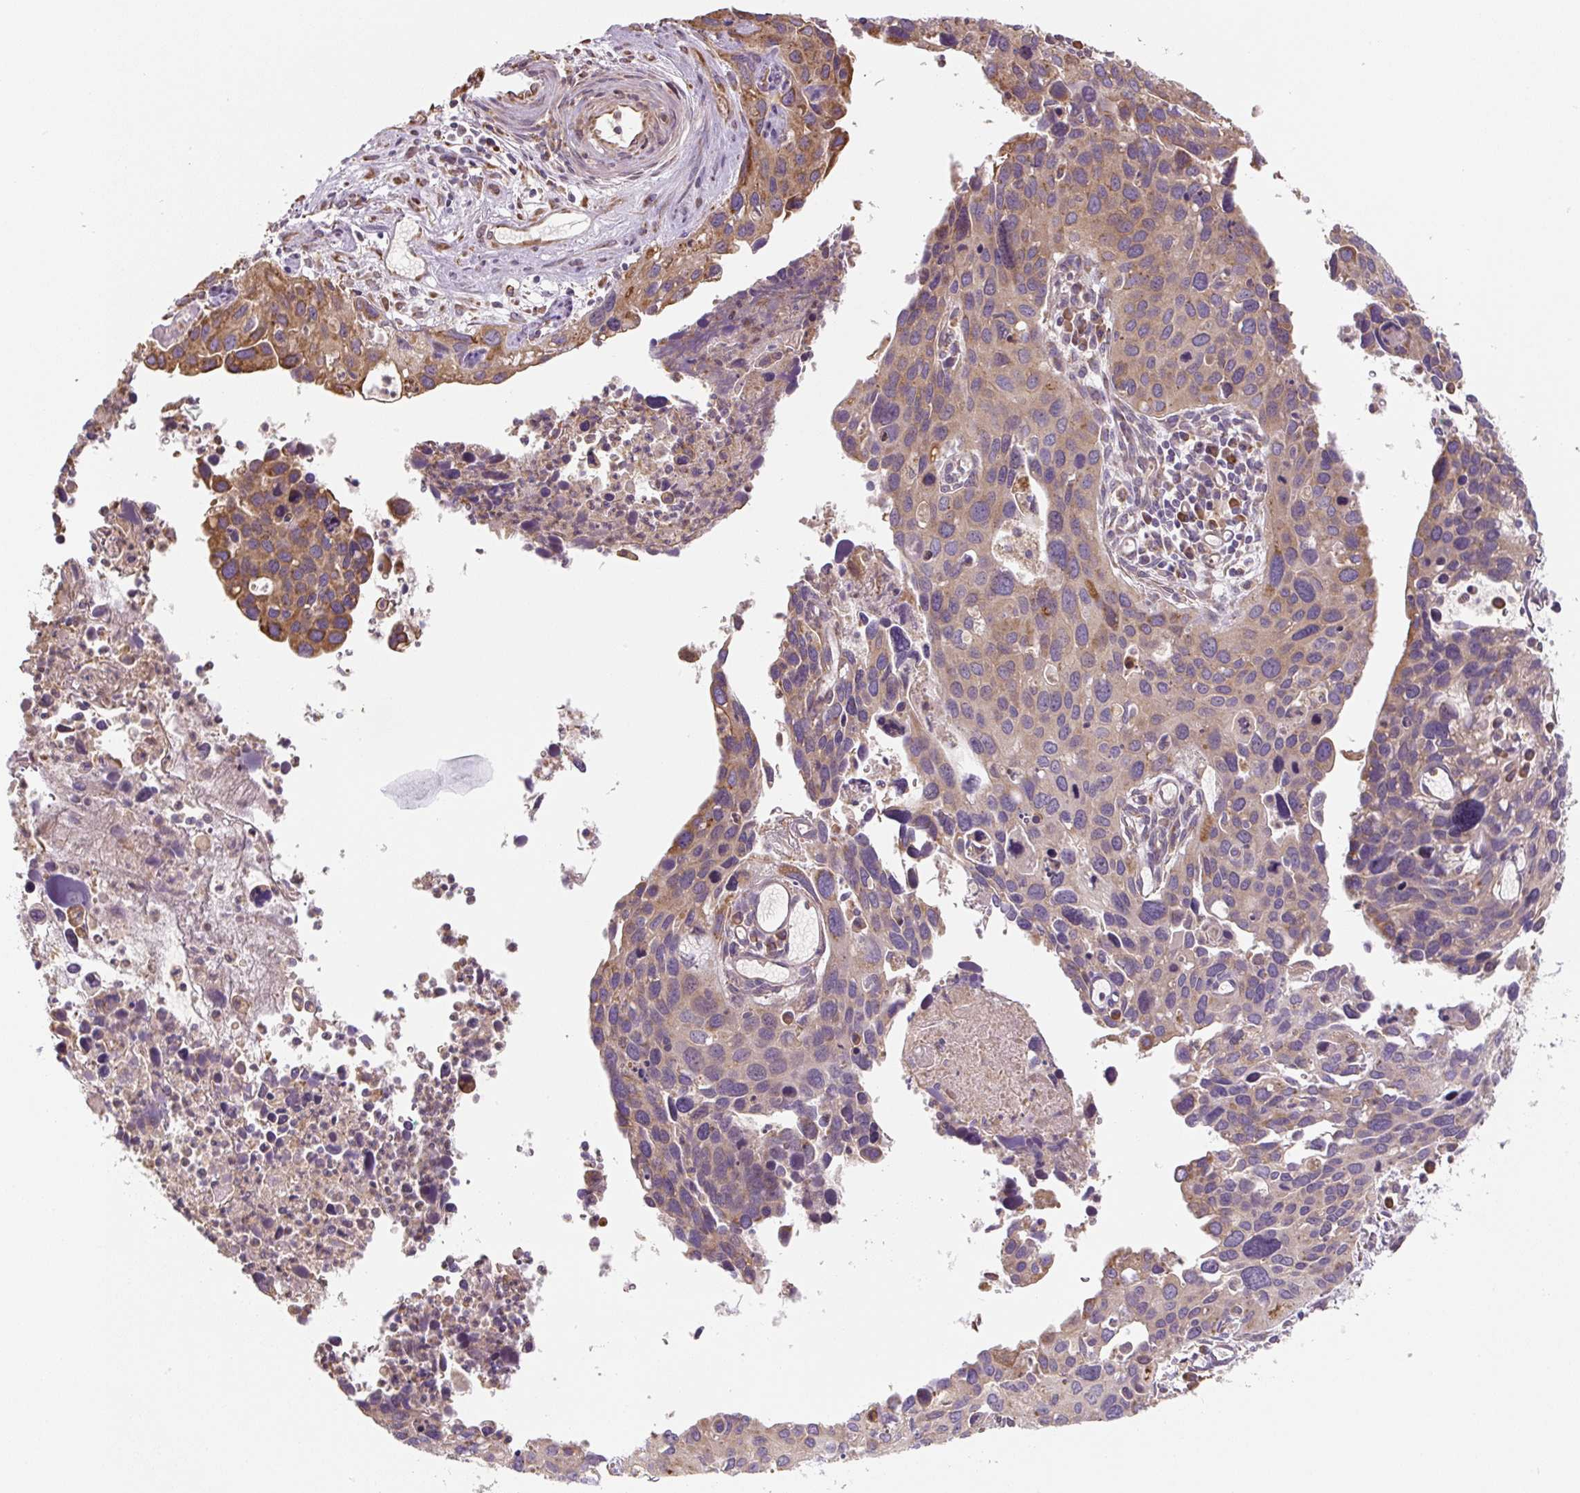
{"staining": {"intensity": "moderate", "quantity": "25%-75%", "location": "cytoplasmic/membranous"}, "tissue": "cervical cancer", "cell_type": "Tumor cells", "image_type": "cancer", "snomed": [{"axis": "morphology", "description": "Squamous cell carcinoma, NOS"}, {"axis": "topography", "description": "Cervix"}], "caption": "This is a histology image of IHC staining of cervical squamous cell carcinoma, which shows moderate positivity in the cytoplasmic/membranous of tumor cells.", "gene": "RASA1", "patient": {"sex": "female", "age": 55}}